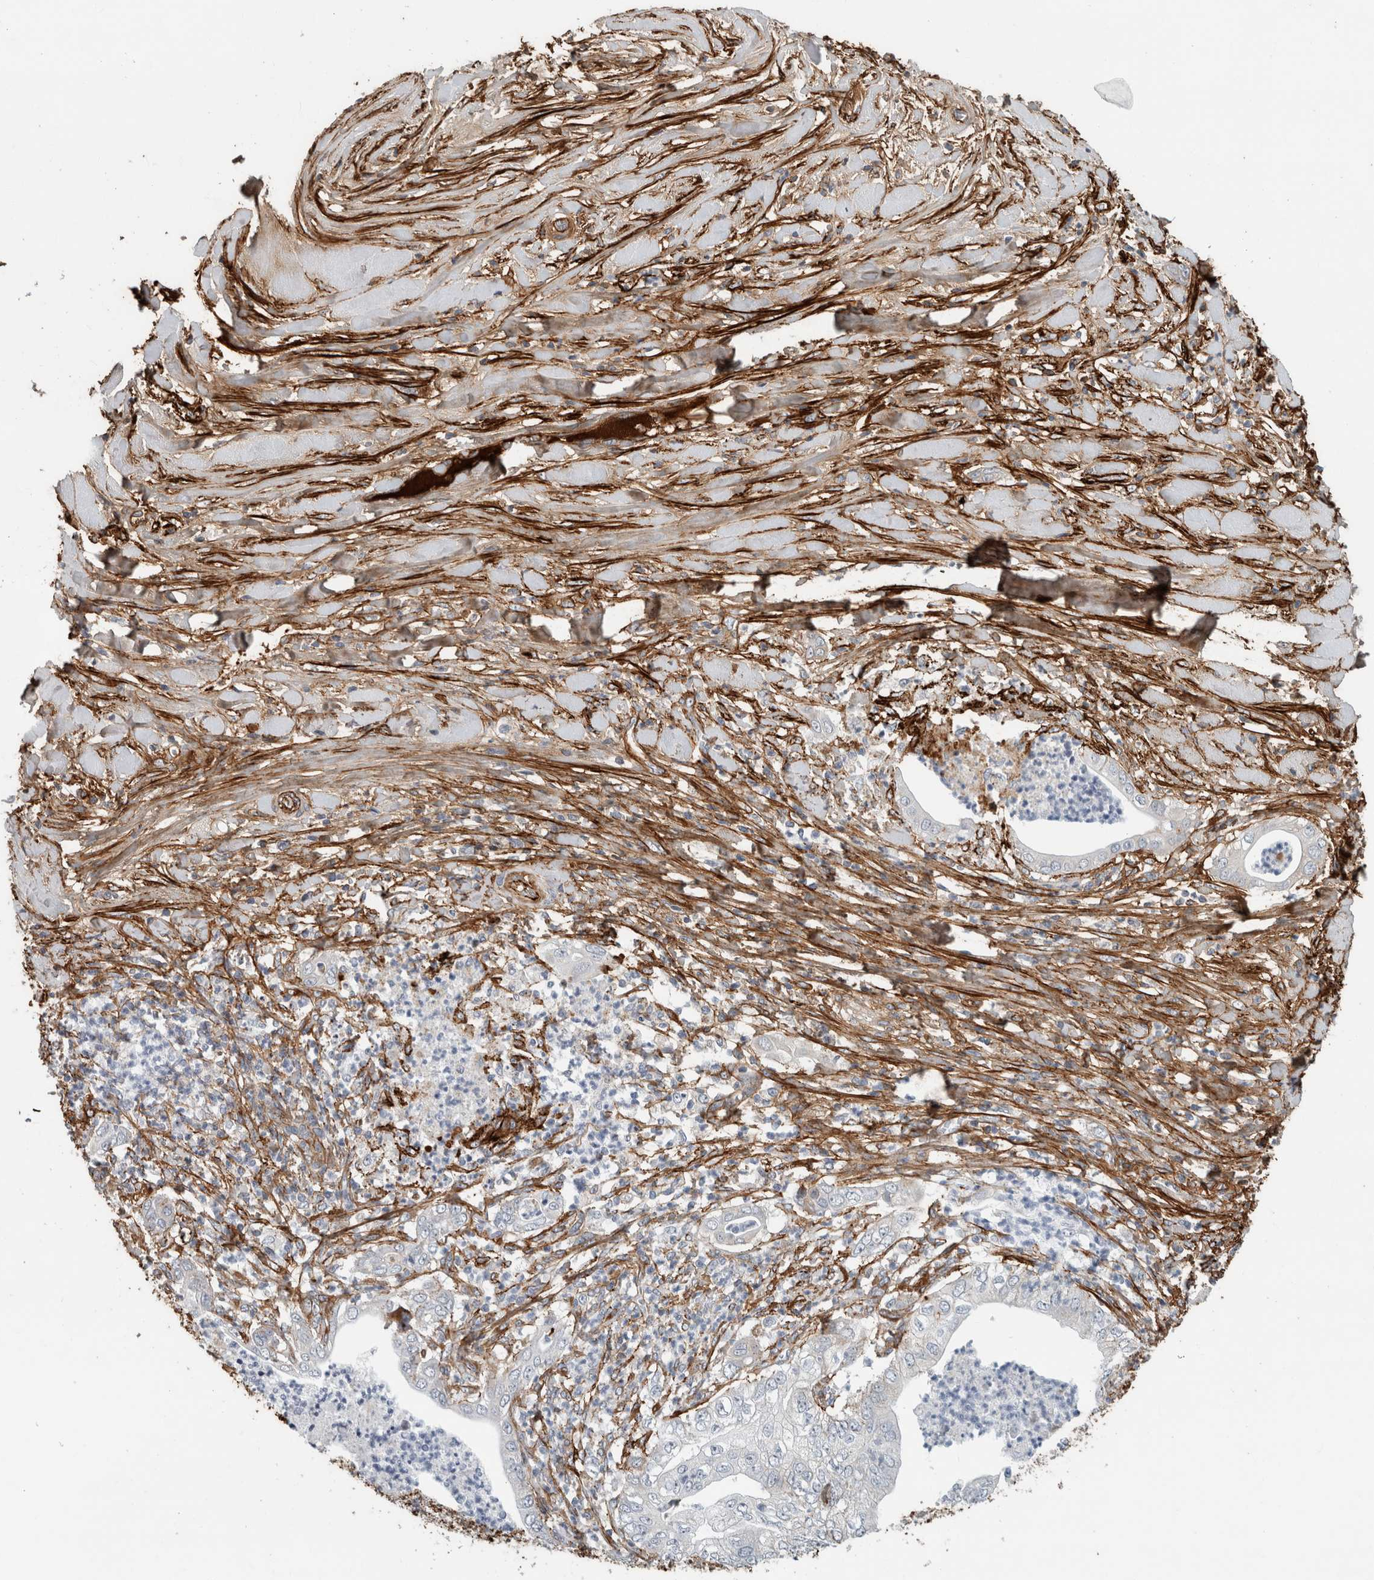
{"staining": {"intensity": "negative", "quantity": "none", "location": "none"}, "tissue": "pancreatic cancer", "cell_type": "Tumor cells", "image_type": "cancer", "snomed": [{"axis": "morphology", "description": "Adenocarcinoma, NOS"}, {"axis": "topography", "description": "Pancreas"}], "caption": "Immunohistochemistry photomicrograph of pancreatic cancer (adenocarcinoma) stained for a protein (brown), which reveals no positivity in tumor cells.", "gene": "FN1", "patient": {"sex": "female", "age": 78}}